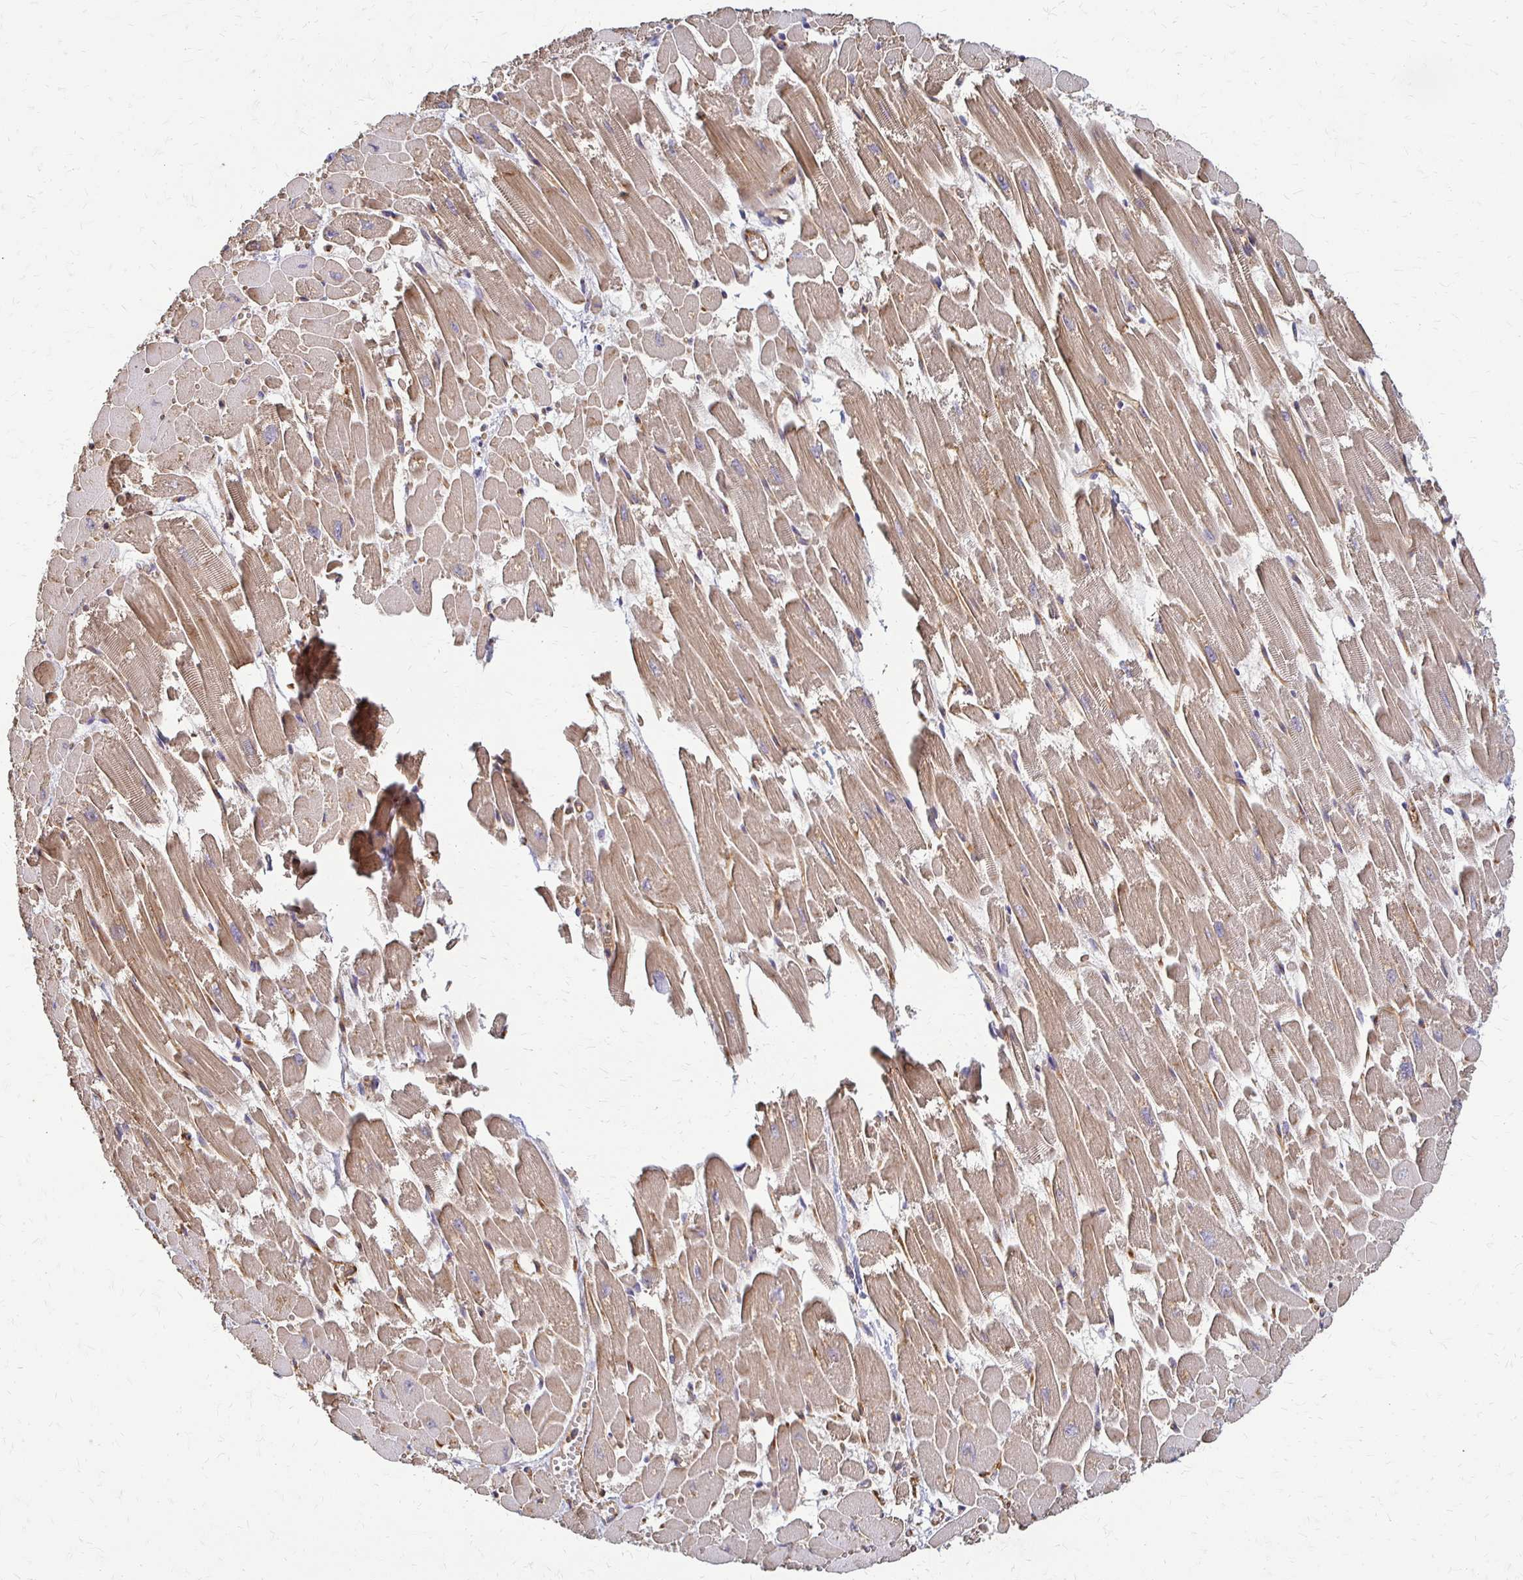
{"staining": {"intensity": "moderate", "quantity": ">75%", "location": "cytoplasmic/membranous"}, "tissue": "heart muscle", "cell_type": "Cardiomyocytes", "image_type": "normal", "snomed": [{"axis": "morphology", "description": "Normal tissue, NOS"}, {"axis": "topography", "description": "Heart"}], "caption": "The histopathology image shows immunohistochemical staining of unremarkable heart muscle. There is moderate cytoplasmic/membranous positivity is appreciated in approximately >75% of cardiomyocytes.", "gene": "SLC9A9", "patient": {"sex": "female", "age": 52}}